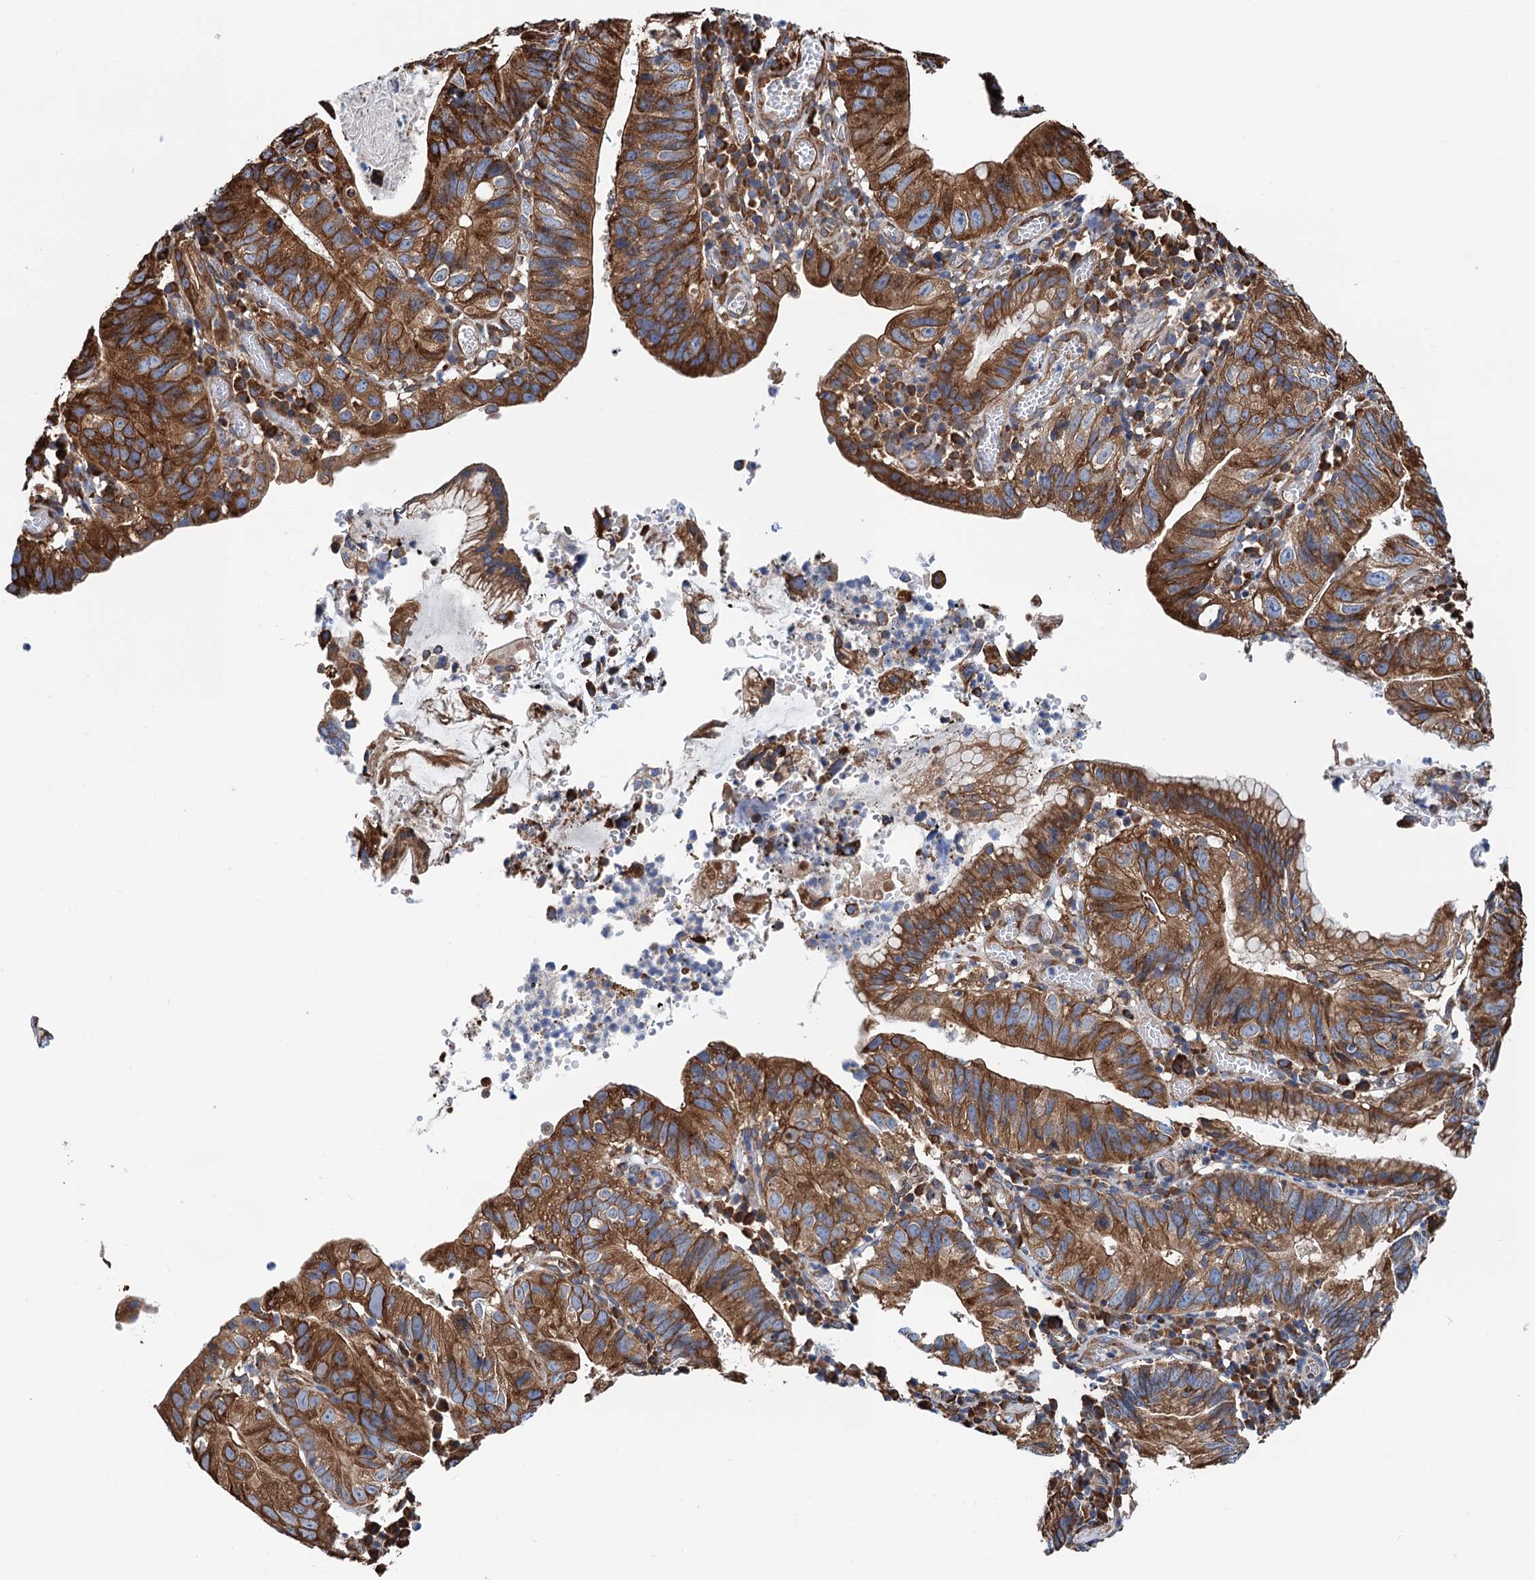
{"staining": {"intensity": "strong", "quantity": ">75%", "location": "cytoplasmic/membranous"}, "tissue": "stomach cancer", "cell_type": "Tumor cells", "image_type": "cancer", "snomed": [{"axis": "morphology", "description": "Adenocarcinoma, NOS"}, {"axis": "topography", "description": "Stomach"}], "caption": "Stomach cancer (adenocarcinoma) stained for a protein (brown) displays strong cytoplasmic/membranous positive staining in approximately >75% of tumor cells.", "gene": "SLC12A7", "patient": {"sex": "male", "age": 59}}